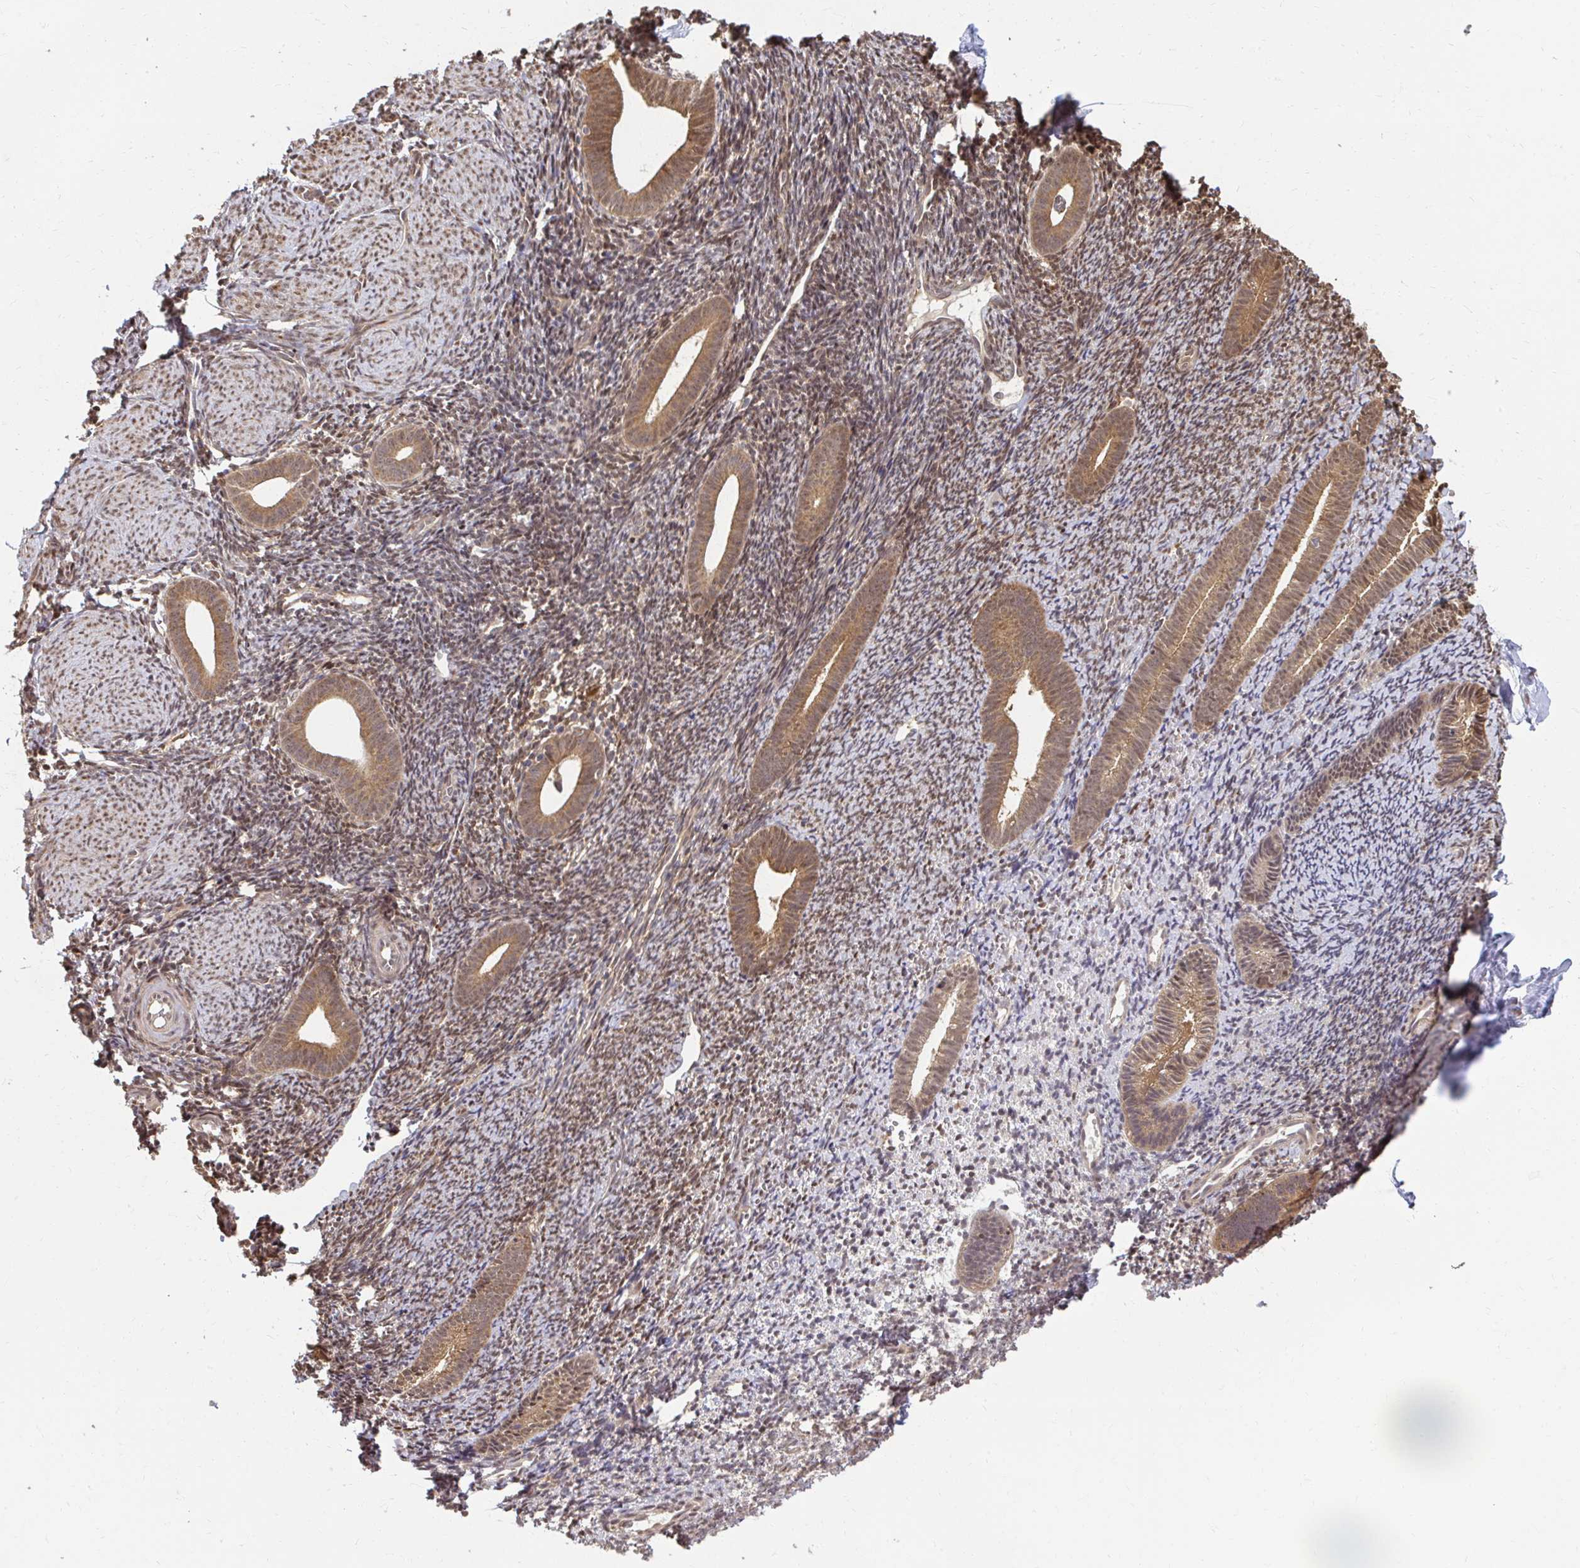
{"staining": {"intensity": "moderate", "quantity": "25%-75%", "location": "nuclear"}, "tissue": "endometrium", "cell_type": "Cells in endometrial stroma", "image_type": "normal", "snomed": [{"axis": "morphology", "description": "Normal tissue, NOS"}, {"axis": "topography", "description": "Endometrium"}], "caption": "Protein staining reveals moderate nuclear positivity in approximately 25%-75% of cells in endometrial stroma in unremarkable endometrium.", "gene": "LARS2", "patient": {"sex": "female", "age": 39}}